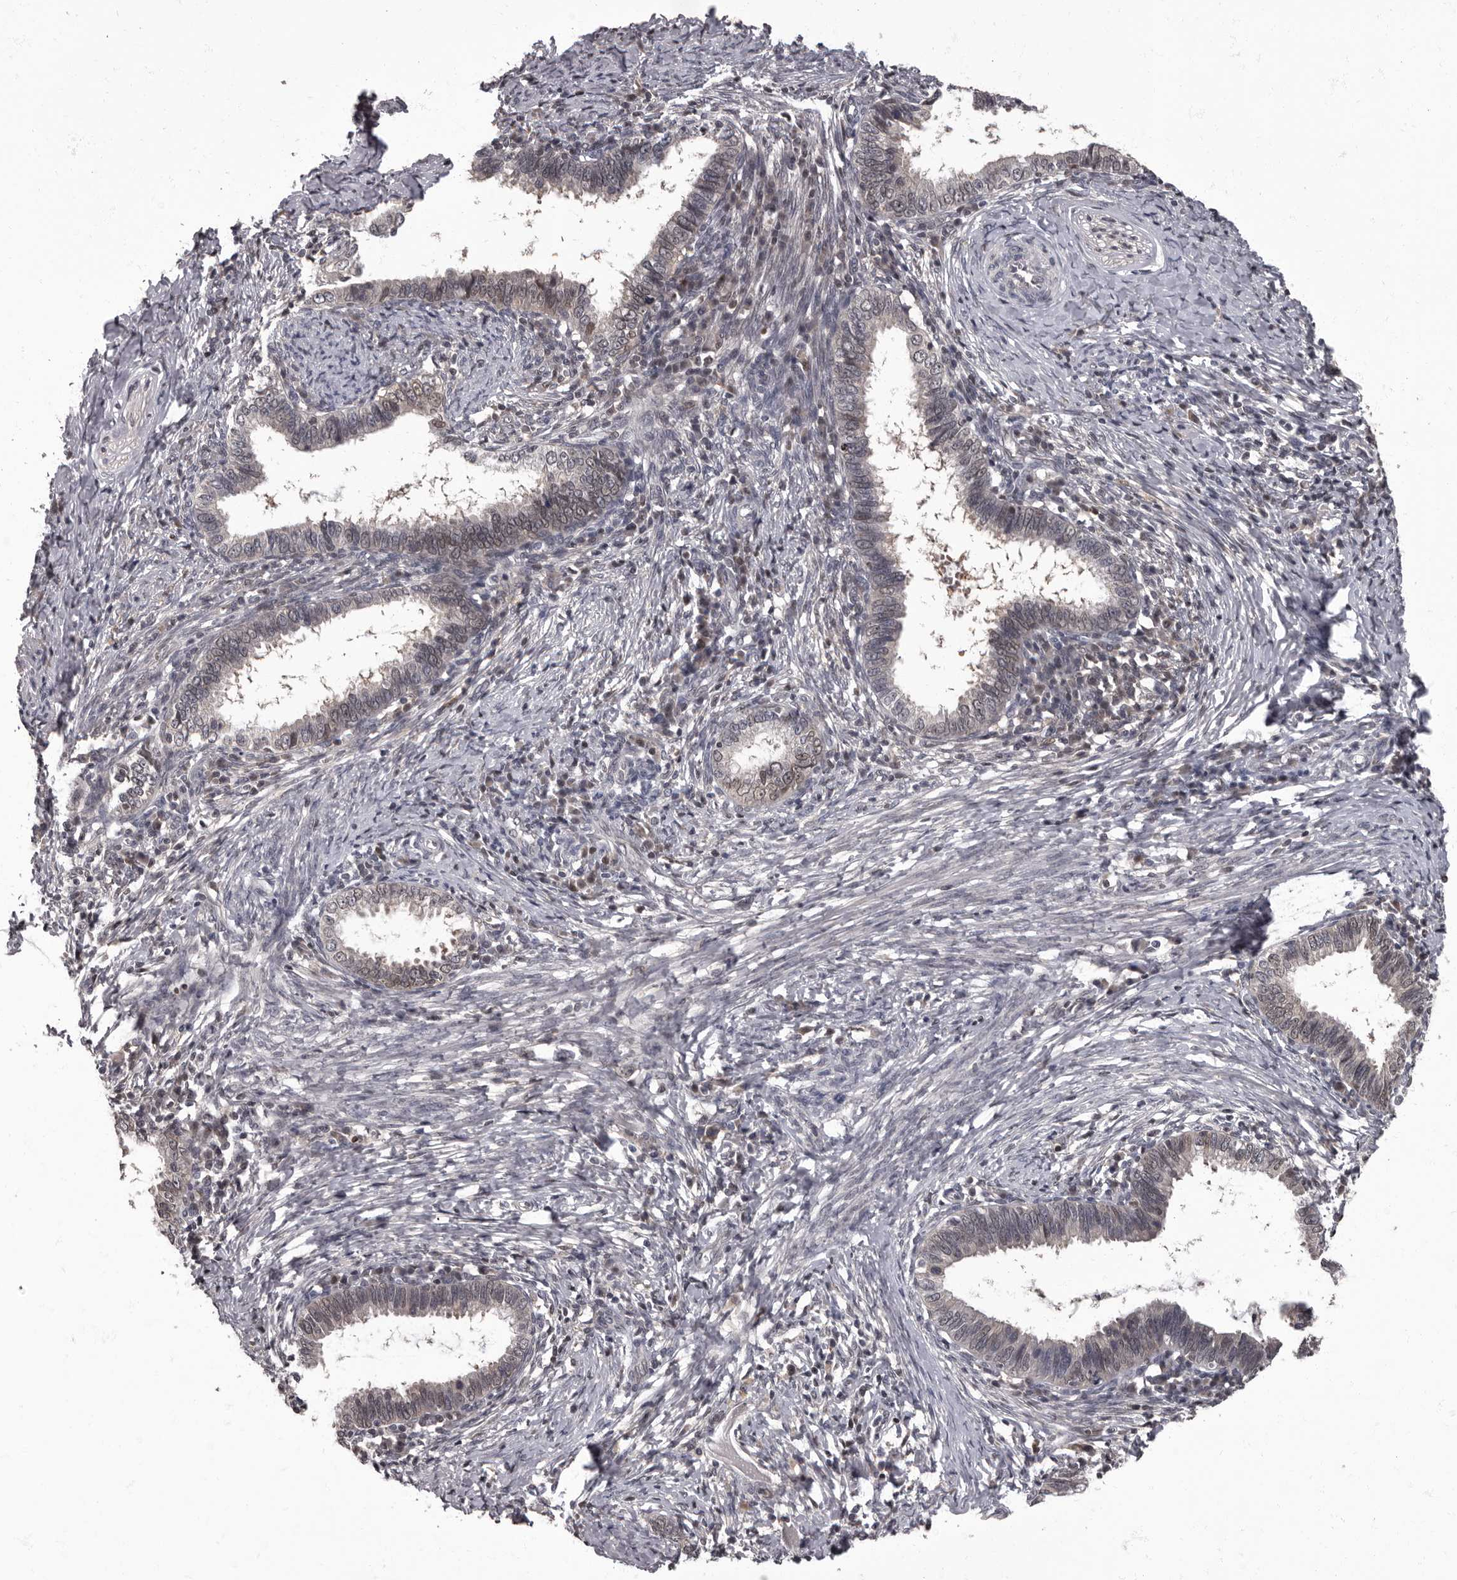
{"staining": {"intensity": "weak", "quantity": "25%-75%", "location": "cytoplasmic/membranous,nuclear"}, "tissue": "cervical cancer", "cell_type": "Tumor cells", "image_type": "cancer", "snomed": [{"axis": "morphology", "description": "Adenocarcinoma, NOS"}, {"axis": "topography", "description": "Cervix"}], "caption": "High-magnification brightfield microscopy of adenocarcinoma (cervical) stained with DAB (brown) and counterstained with hematoxylin (blue). tumor cells exhibit weak cytoplasmic/membranous and nuclear positivity is appreciated in approximately25%-75% of cells.", "gene": "C1orf50", "patient": {"sex": "female", "age": 36}}